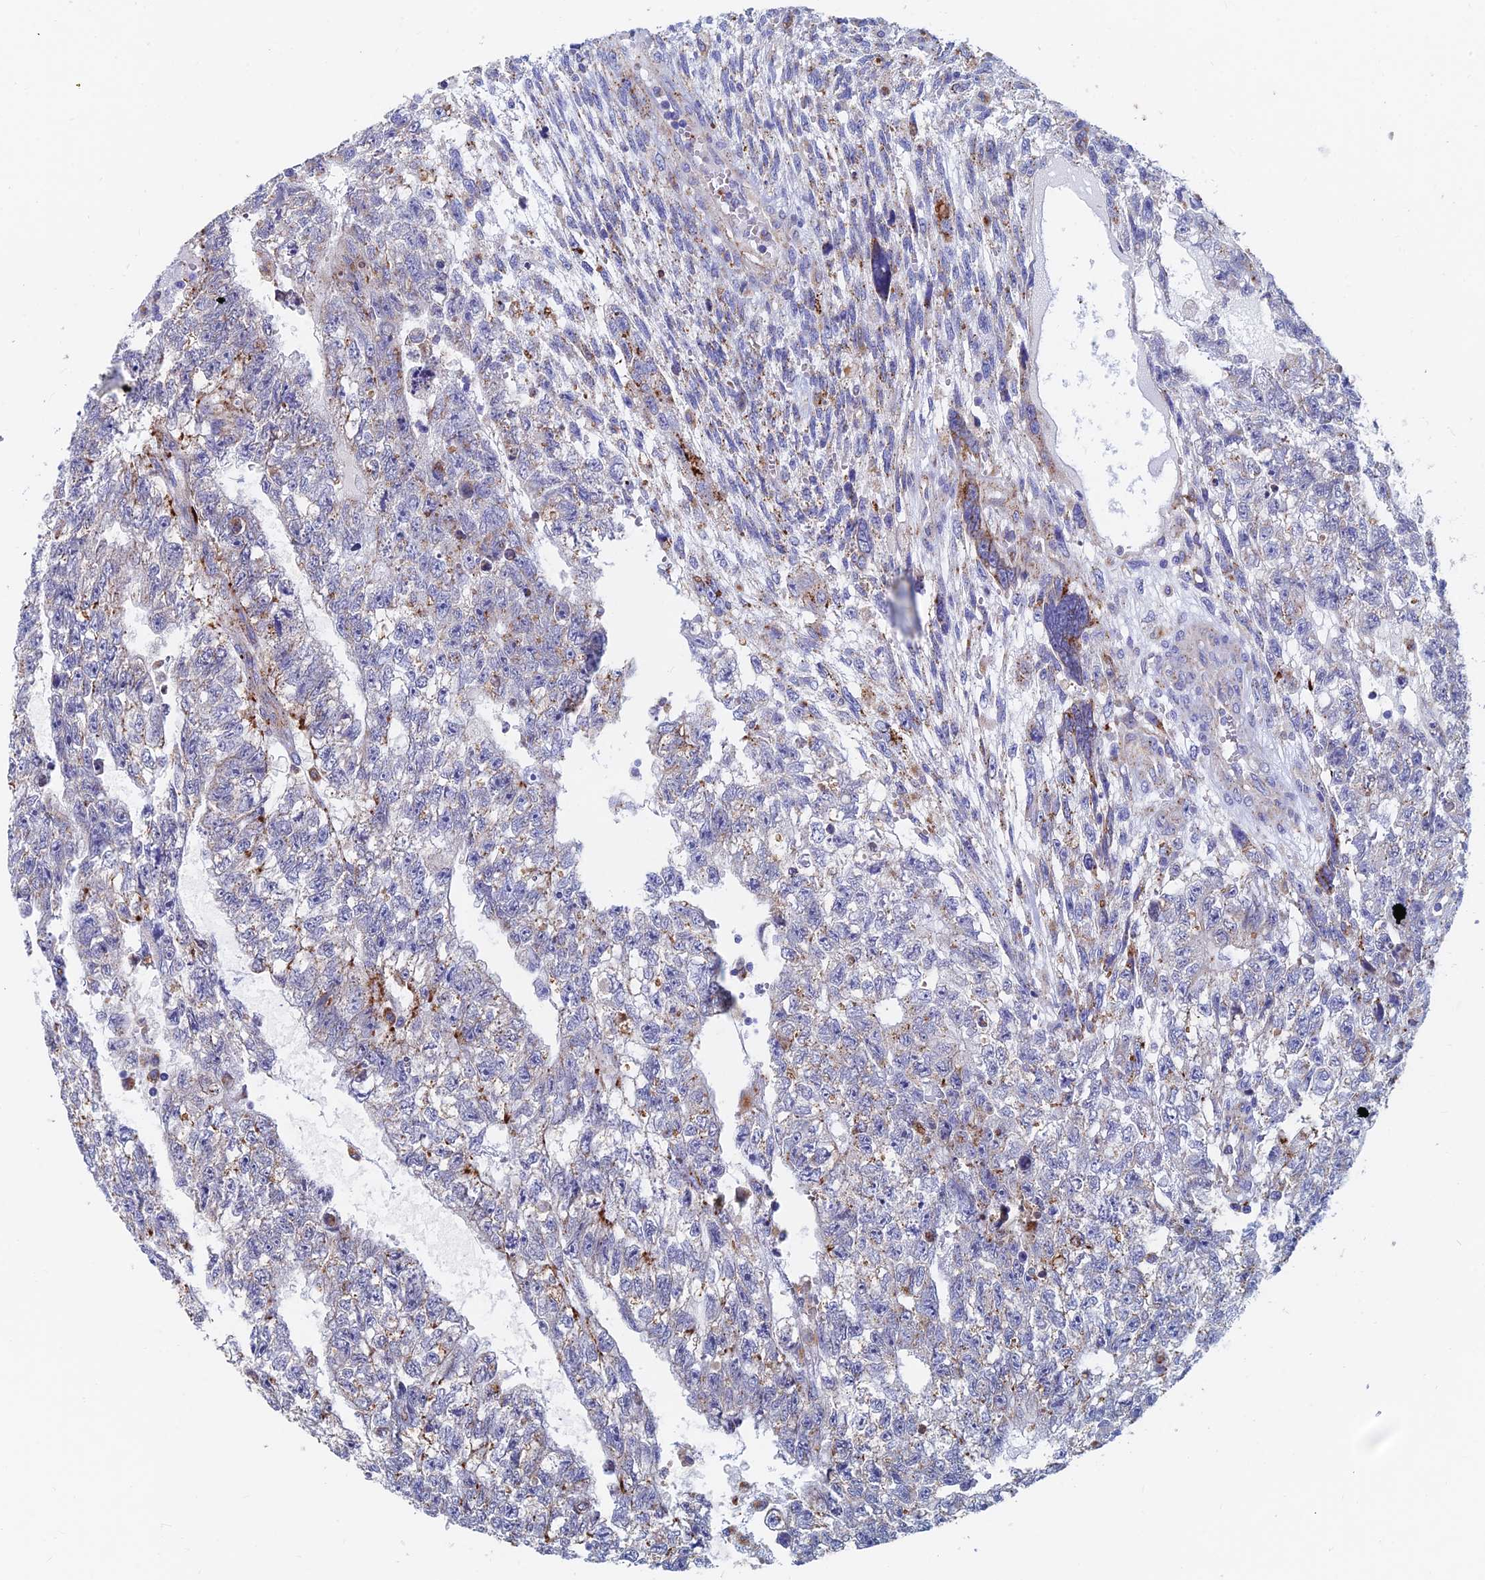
{"staining": {"intensity": "moderate", "quantity": "25%-75%", "location": "cytoplasmic/membranous"}, "tissue": "testis cancer", "cell_type": "Tumor cells", "image_type": "cancer", "snomed": [{"axis": "morphology", "description": "Carcinoma, Embryonal, NOS"}, {"axis": "topography", "description": "Testis"}], "caption": "Testis cancer (embryonal carcinoma) stained for a protein reveals moderate cytoplasmic/membranous positivity in tumor cells.", "gene": "SPNS1", "patient": {"sex": "male", "age": 26}}